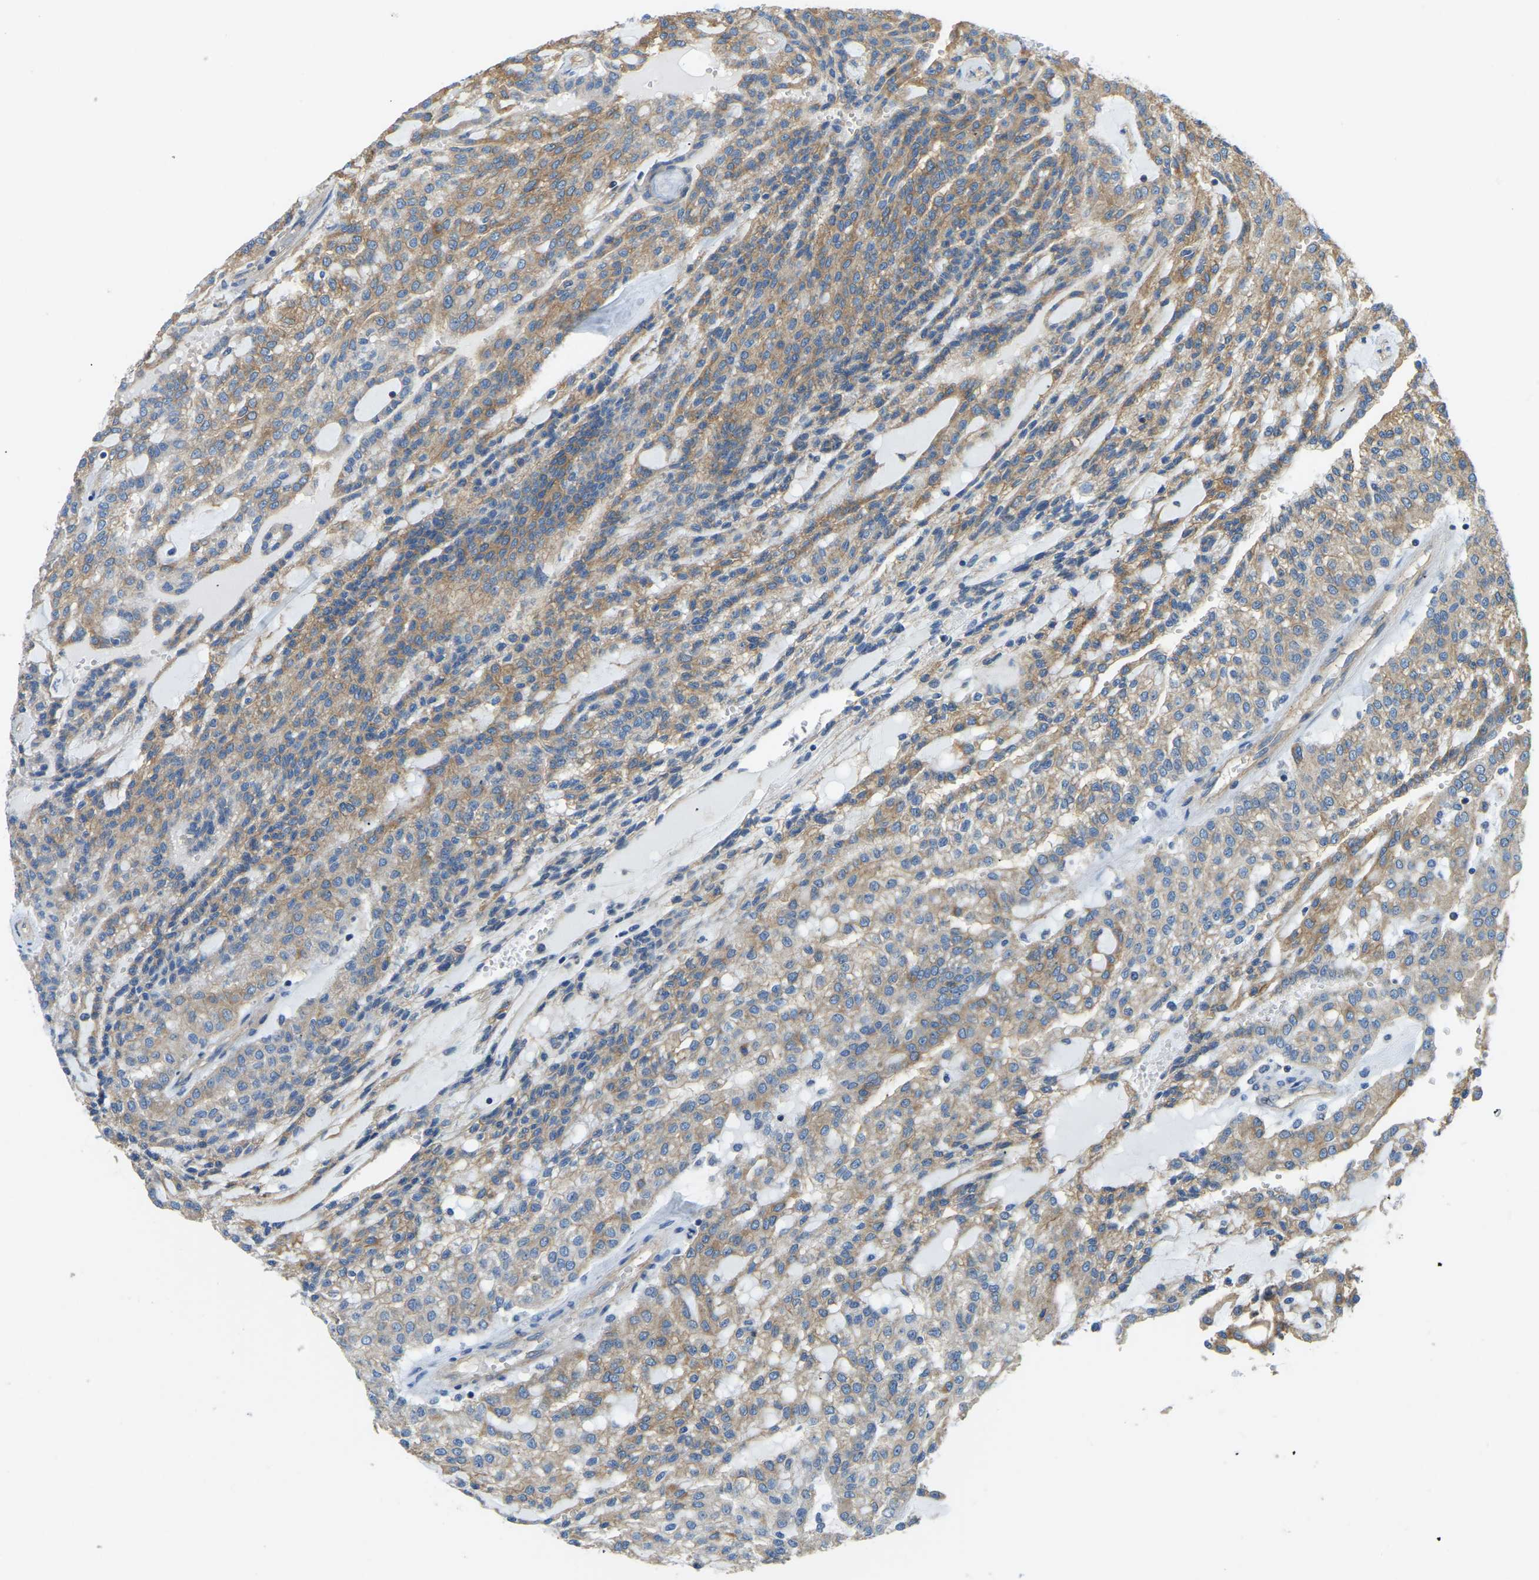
{"staining": {"intensity": "moderate", "quantity": ">75%", "location": "cytoplasmic/membranous"}, "tissue": "renal cancer", "cell_type": "Tumor cells", "image_type": "cancer", "snomed": [{"axis": "morphology", "description": "Adenocarcinoma, NOS"}, {"axis": "topography", "description": "Kidney"}], "caption": "An IHC micrograph of tumor tissue is shown. Protein staining in brown highlights moderate cytoplasmic/membranous positivity in renal adenocarcinoma within tumor cells.", "gene": "AHNAK", "patient": {"sex": "male", "age": 63}}